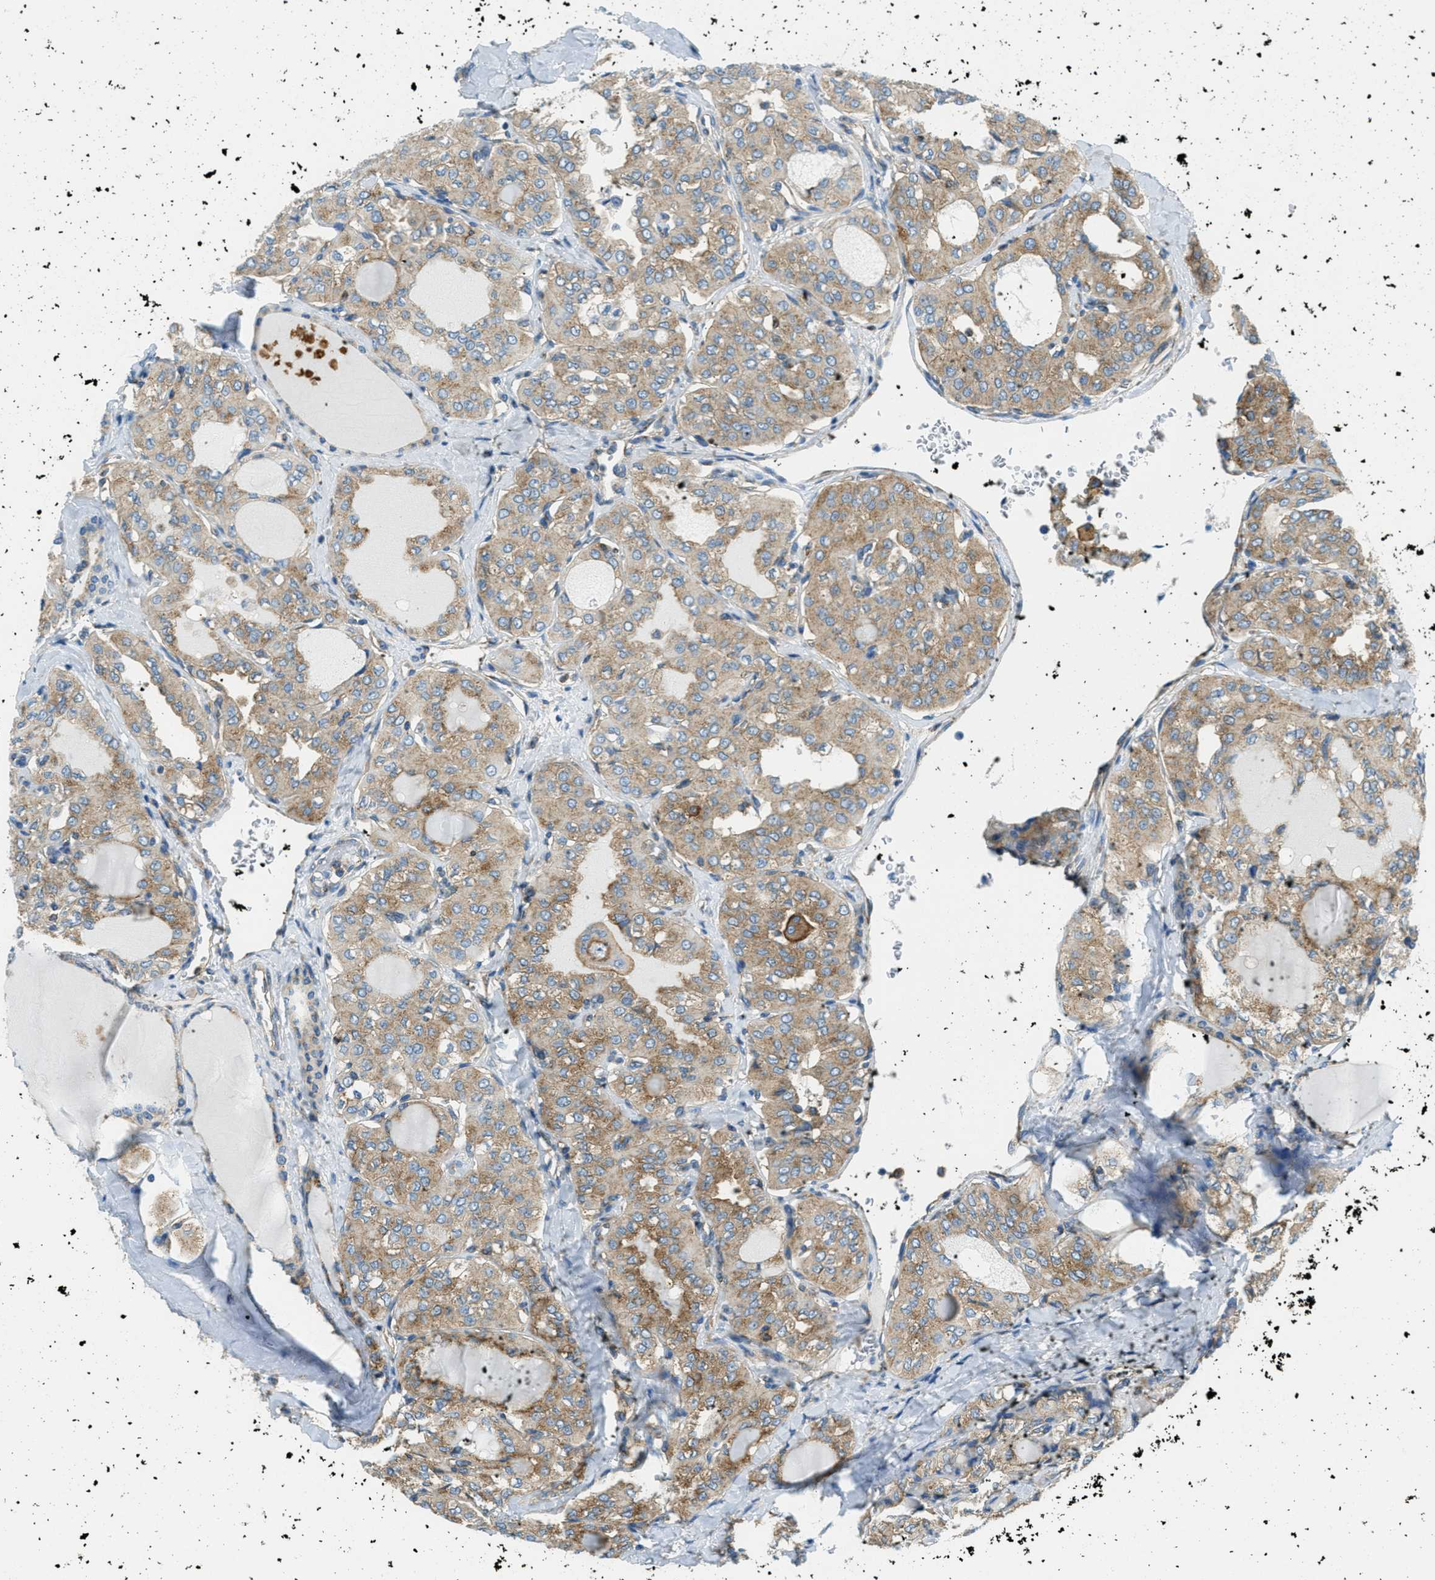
{"staining": {"intensity": "moderate", "quantity": ">75%", "location": "cytoplasmic/membranous"}, "tissue": "thyroid cancer", "cell_type": "Tumor cells", "image_type": "cancer", "snomed": [{"axis": "morphology", "description": "Papillary adenocarcinoma, NOS"}, {"axis": "topography", "description": "Thyroid gland"}], "caption": "Immunohistochemistry (IHC) (DAB) staining of thyroid cancer (papillary adenocarcinoma) reveals moderate cytoplasmic/membranous protein positivity in about >75% of tumor cells.", "gene": "AP2B1", "patient": {"sex": "male", "age": 20}}